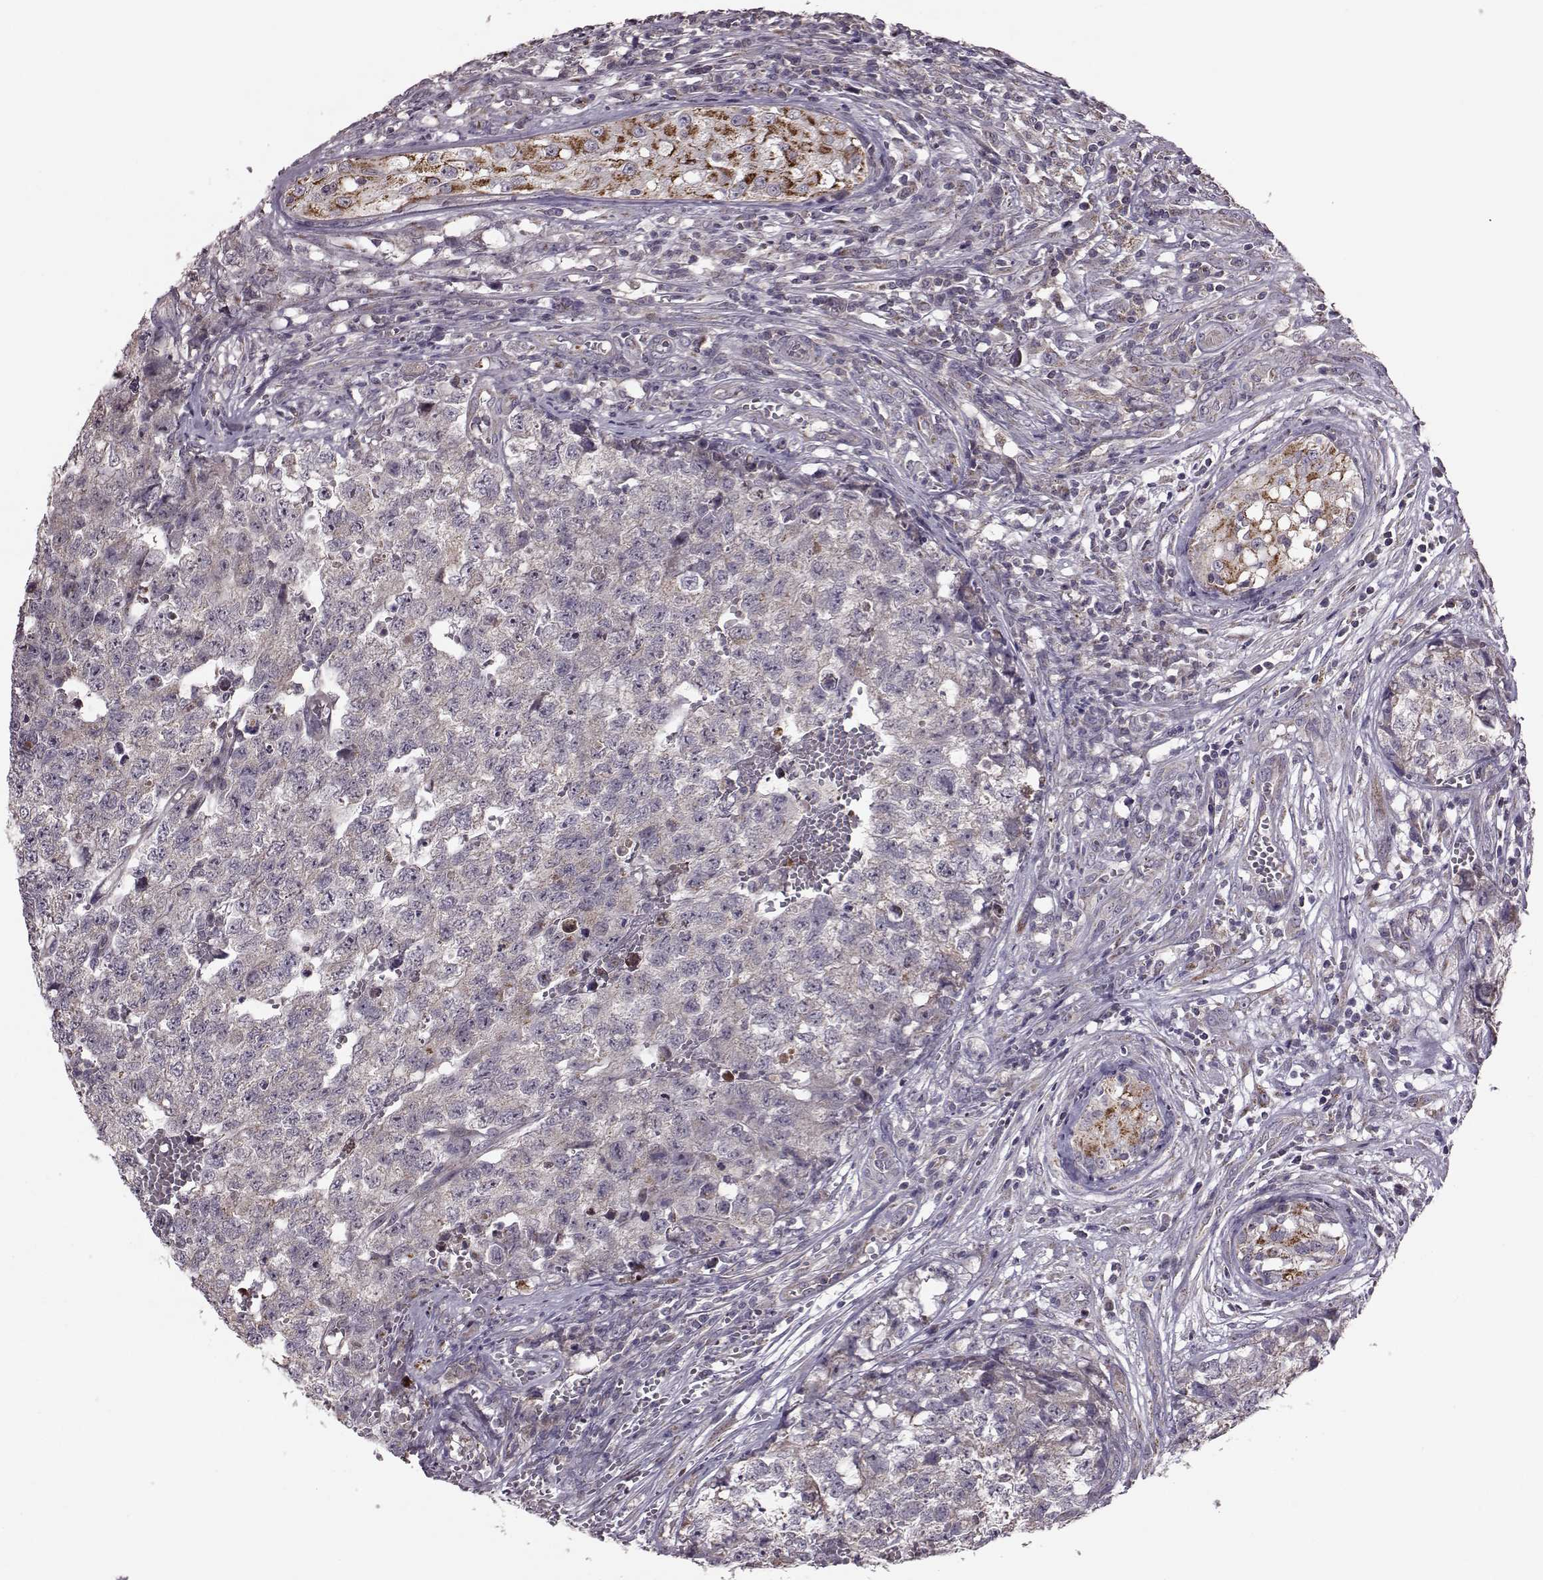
{"staining": {"intensity": "weak", "quantity": "25%-75%", "location": "cytoplasmic/membranous"}, "tissue": "testis cancer", "cell_type": "Tumor cells", "image_type": "cancer", "snomed": [{"axis": "morphology", "description": "Seminoma, NOS"}, {"axis": "morphology", "description": "Carcinoma, Embryonal, NOS"}, {"axis": "topography", "description": "Testis"}], "caption": "Immunohistochemistry (IHC) photomicrograph of neoplastic tissue: human testis cancer stained using immunohistochemistry displays low levels of weak protein expression localized specifically in the cytoplasmic/membranous of tumor cells, appearing as a cytoplasmic/membranous brown color.", "gene": "PUDP", "patient": {"sex": "male", "age": 22}}